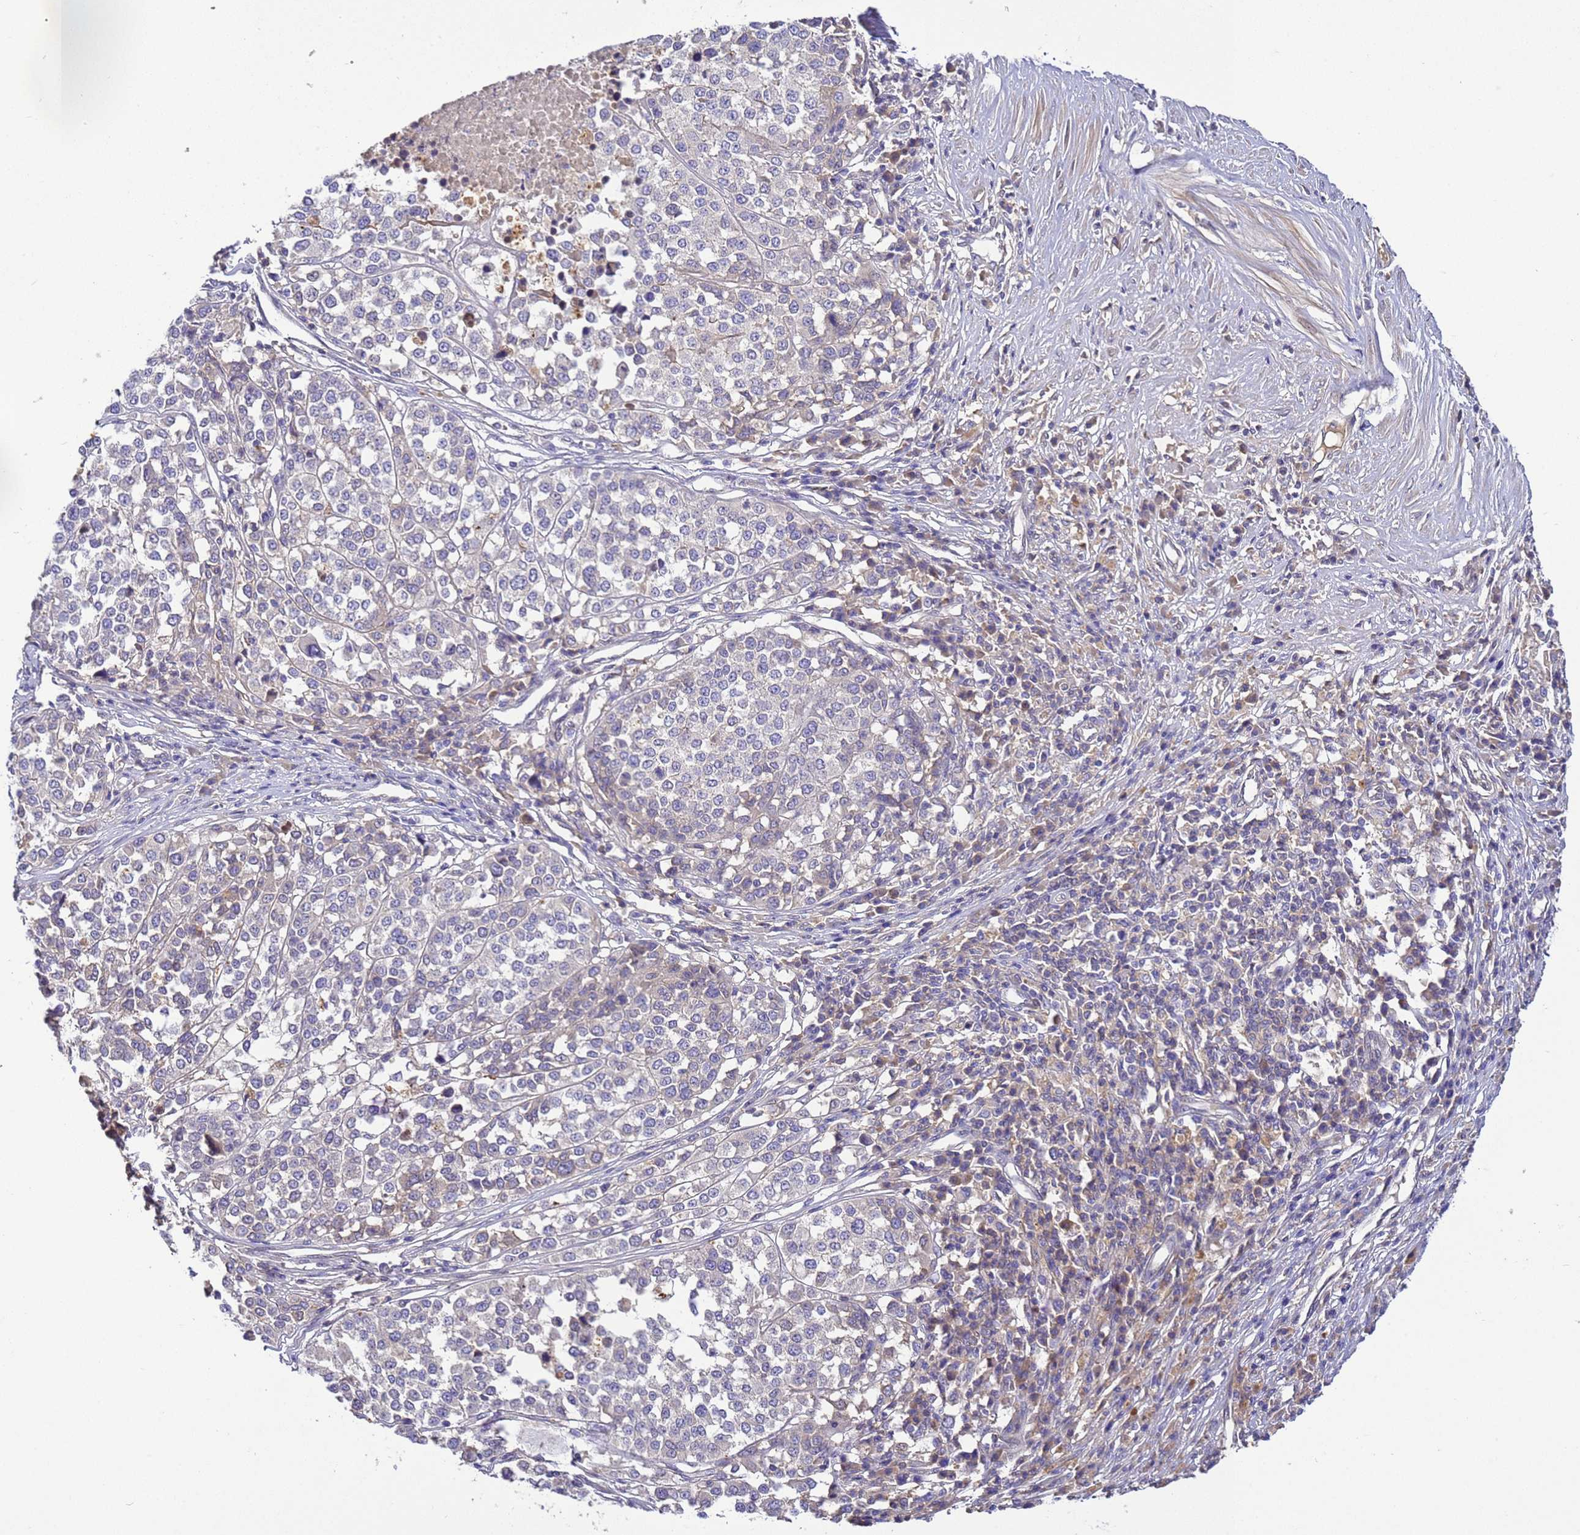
{"staining": {"intensity": "negative", "quantity": "none", "location": "none"}, "tissue": "melanoma", "cell_type": "Tumor cells", "image_type": "cancer", "snomed": [{"axis": "morphology", "description": "Malignant melanoma, Metastatic site"}, {"axis": "topography", "description": "Lymph node"}], "caption": "Human melanoma stained for a protein using IHC displays no staining in tumor cells.", "gene": "TBCD", "patient": {"sex": "male", "age": 44}}